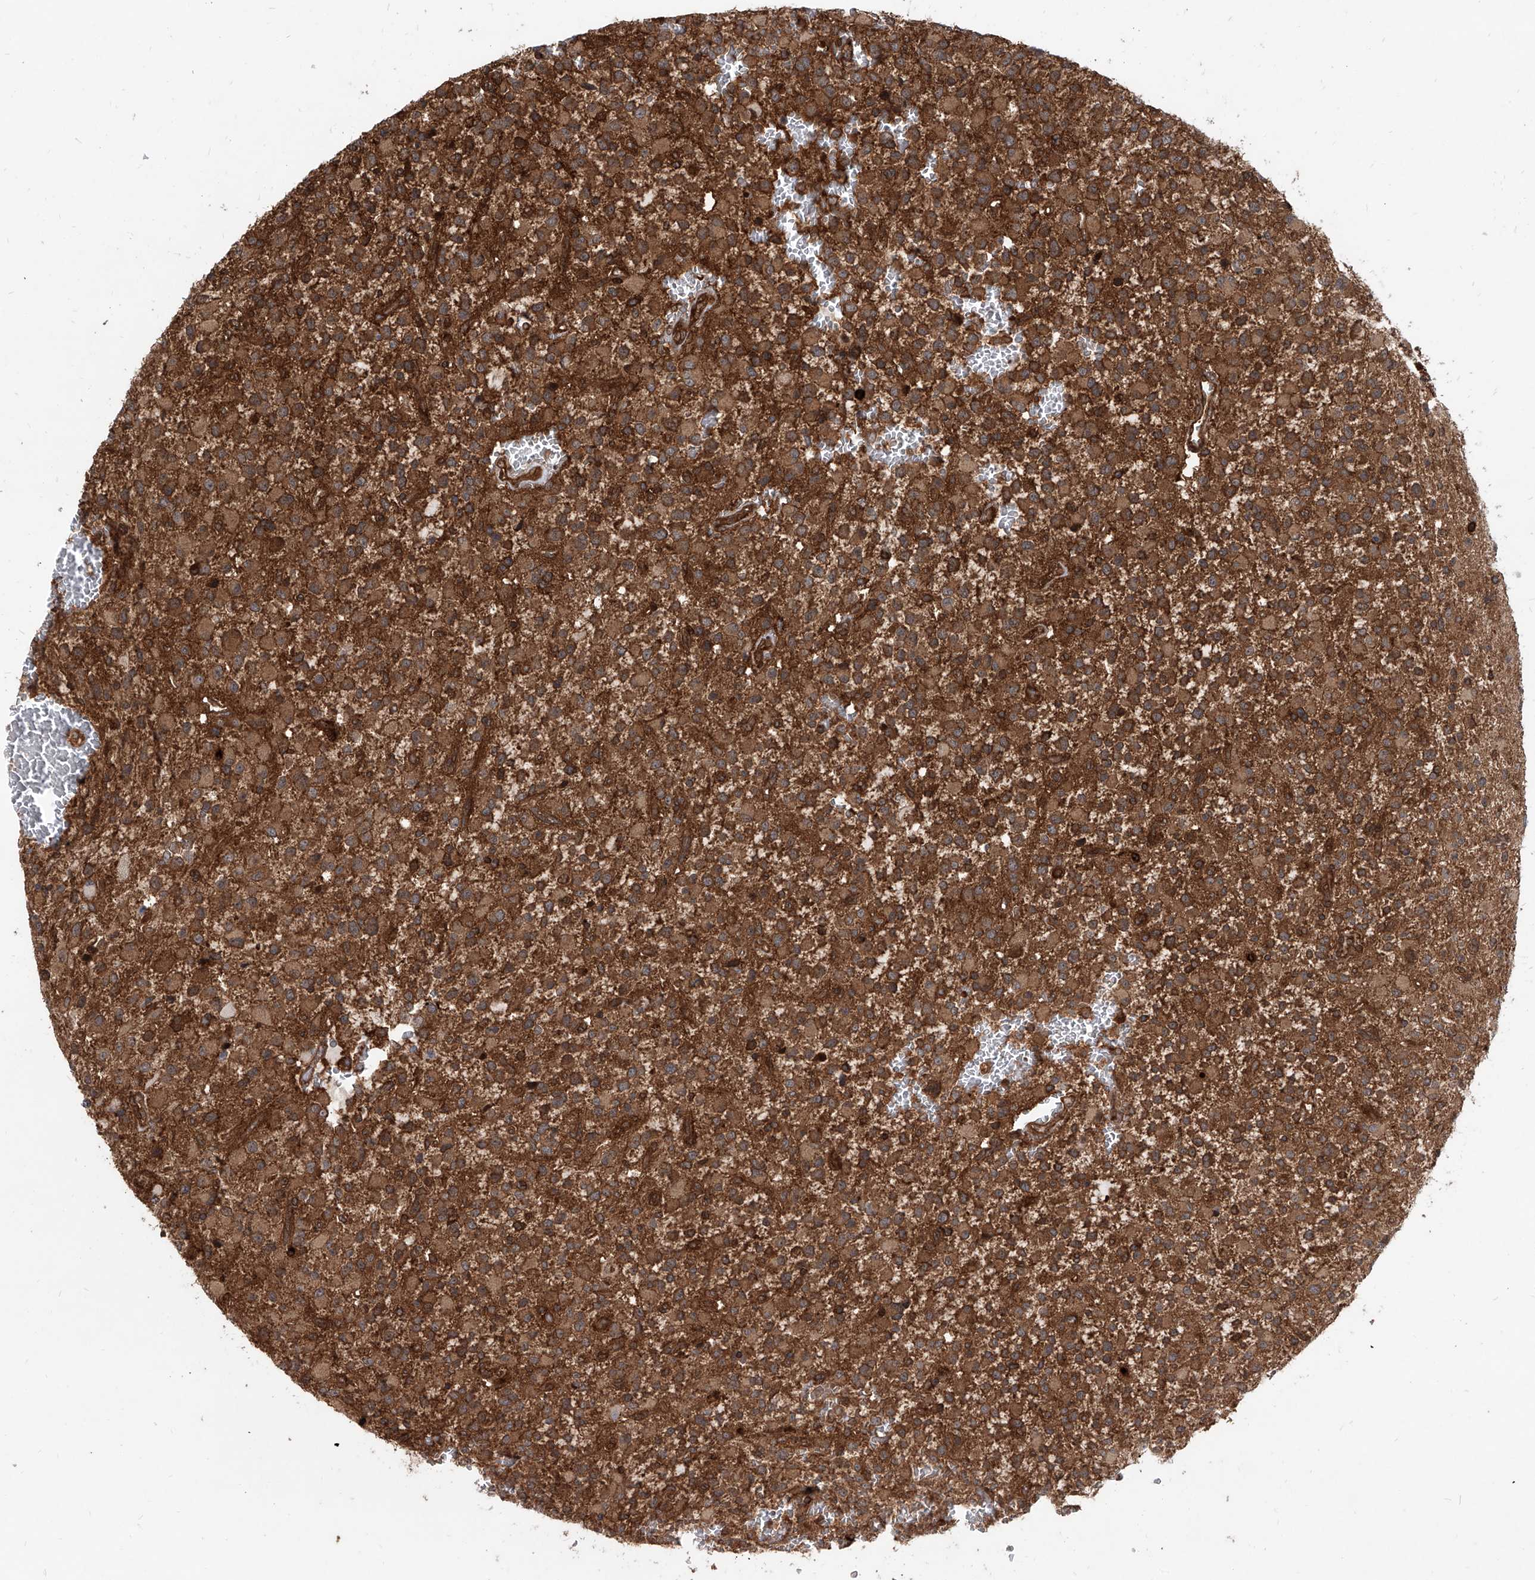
{"staining": {"intensity": "strong", "quantity": ">75%", "location": "cytoplasmic/membranous"}, "tissue": "glioma", "cell_type": "Tumor cells", "image_type": "cancer", "snomed": [{"axis": "morphology", "description": "Glioma, malignant, High grade"}, {"axis": "topography", "description": "Brain"}], "caption": "IHC micrograph of human malignant glioma (high-grade) stained for a protein (brown), which displays high levels of strong cytoplasmic/membranous staining in approximately >75% of tumor cells.", "gene": "MAGED2", "patient": {"sex": "male", "age": 34}}